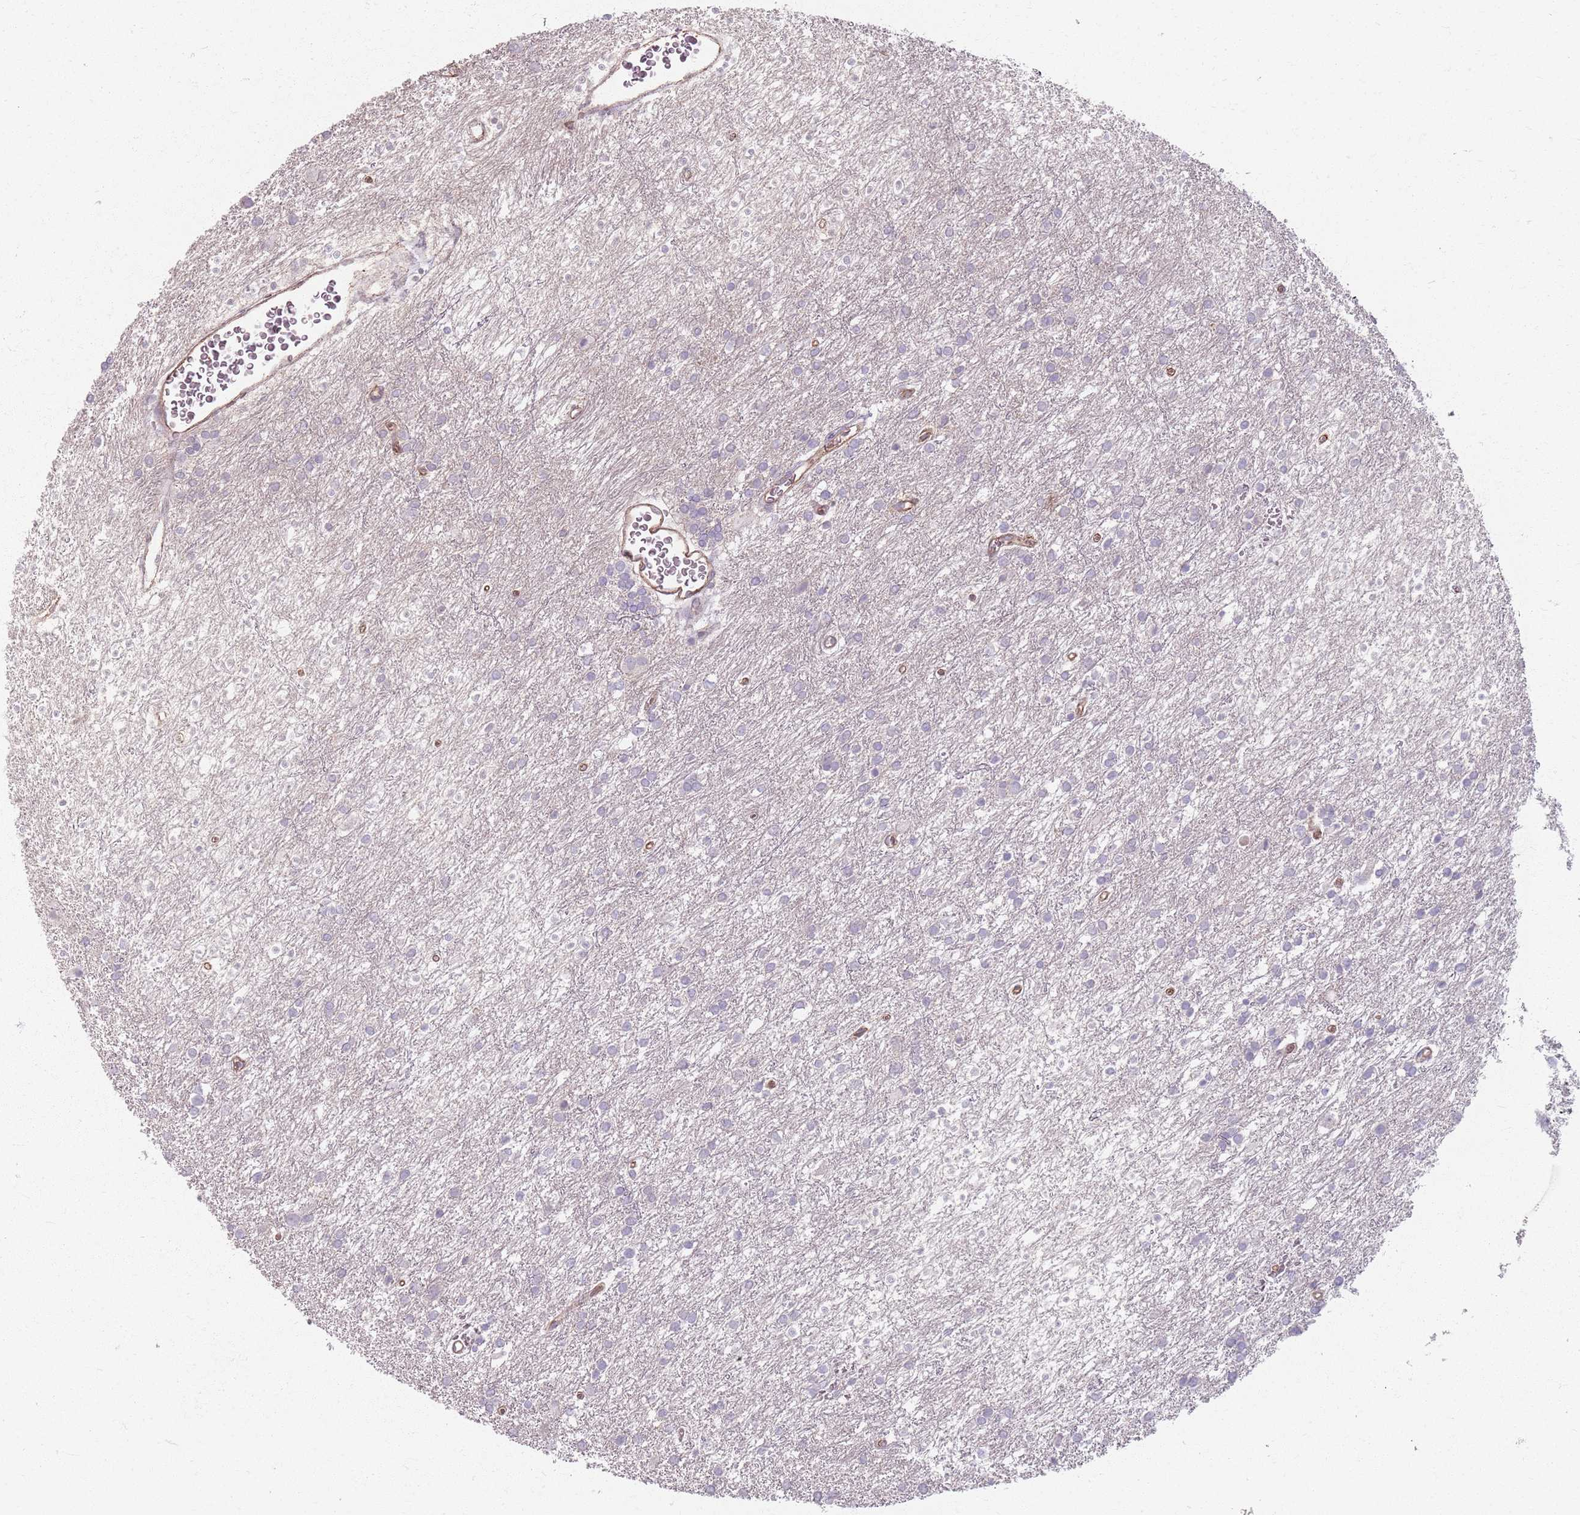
{"staining": {"intensity": "negative", "quantity": "none", "location": "none"}, "tissue": "glioma", "cell_type": "Tumor cells", "image_type": "cancer", "snomed": [{"axis": "morphology", "description": "Glioma, malignant, High grade"}, {"axis": "topography", "description": "Brain"}], "caption": "The IHC photomicrograph has no significant expression in tumor cells of malignant glioma (high-grade) tissue. Brightfield microscopy of immunohistochemistry (IHC) stained with DAB (brown) and hematoxylin (blue), captured at high magnification.", "gene": "KCNA5", "patient": {"sex": "female", "age": 50}}